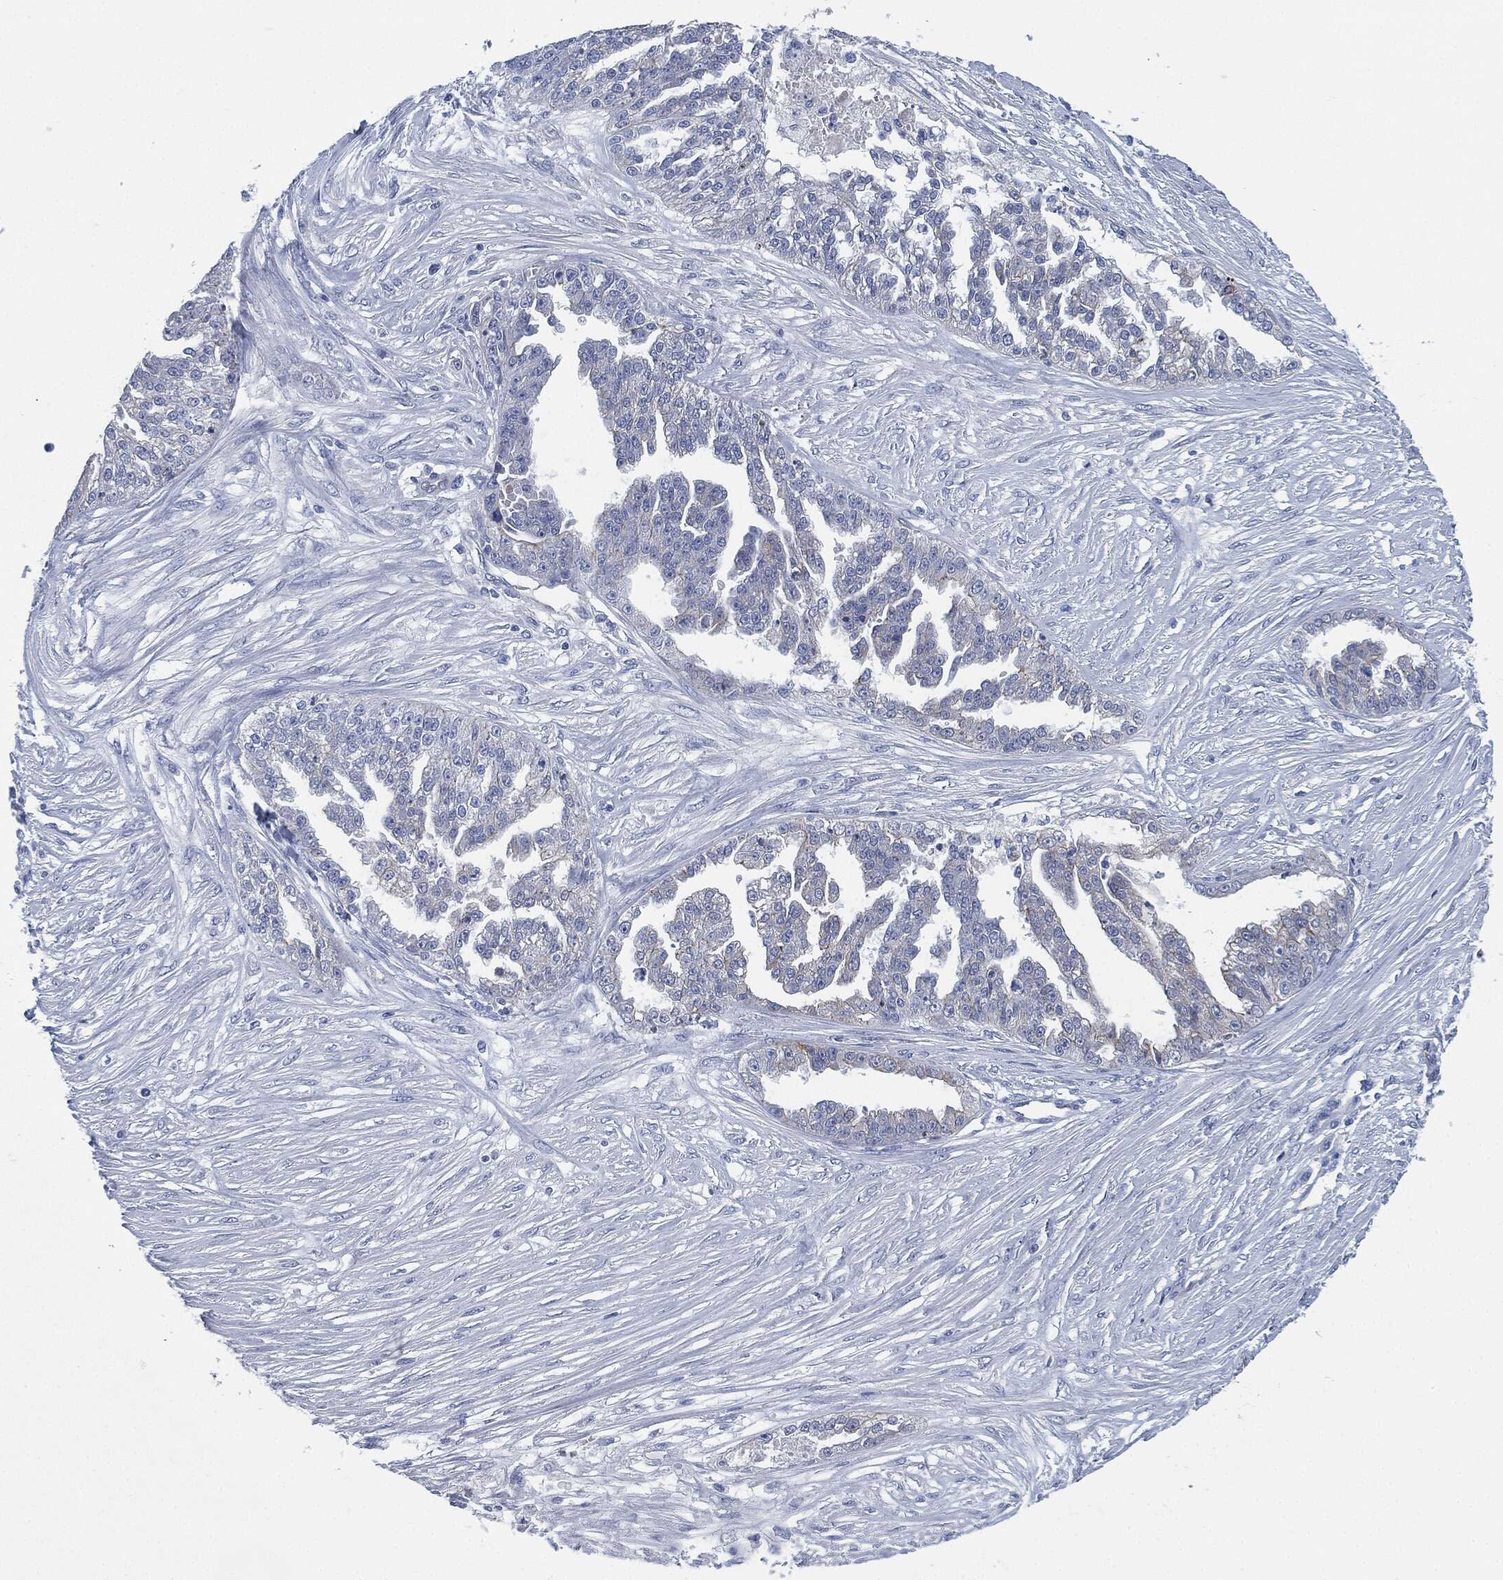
{"staining": {"intensity": "negative", "quantity": "none", "location": "none"}, "tissue": "ovarian cancer", "cell_type": "Tumor cells", "image_type": "cancer", "snomed": [{"axis": "morphology", "description": "Cystadenocarcinoma, serous, NOS"}, {"axis": "topography", "description": "Ovary"}], "caption": "Tumor cells are negative for protein expression in human serous cystadenocarcinoma (ovarian). Nuclei are stained in blue.", "gene": "SHROOM2", "patient": {"sex": "female", "age": 58}}